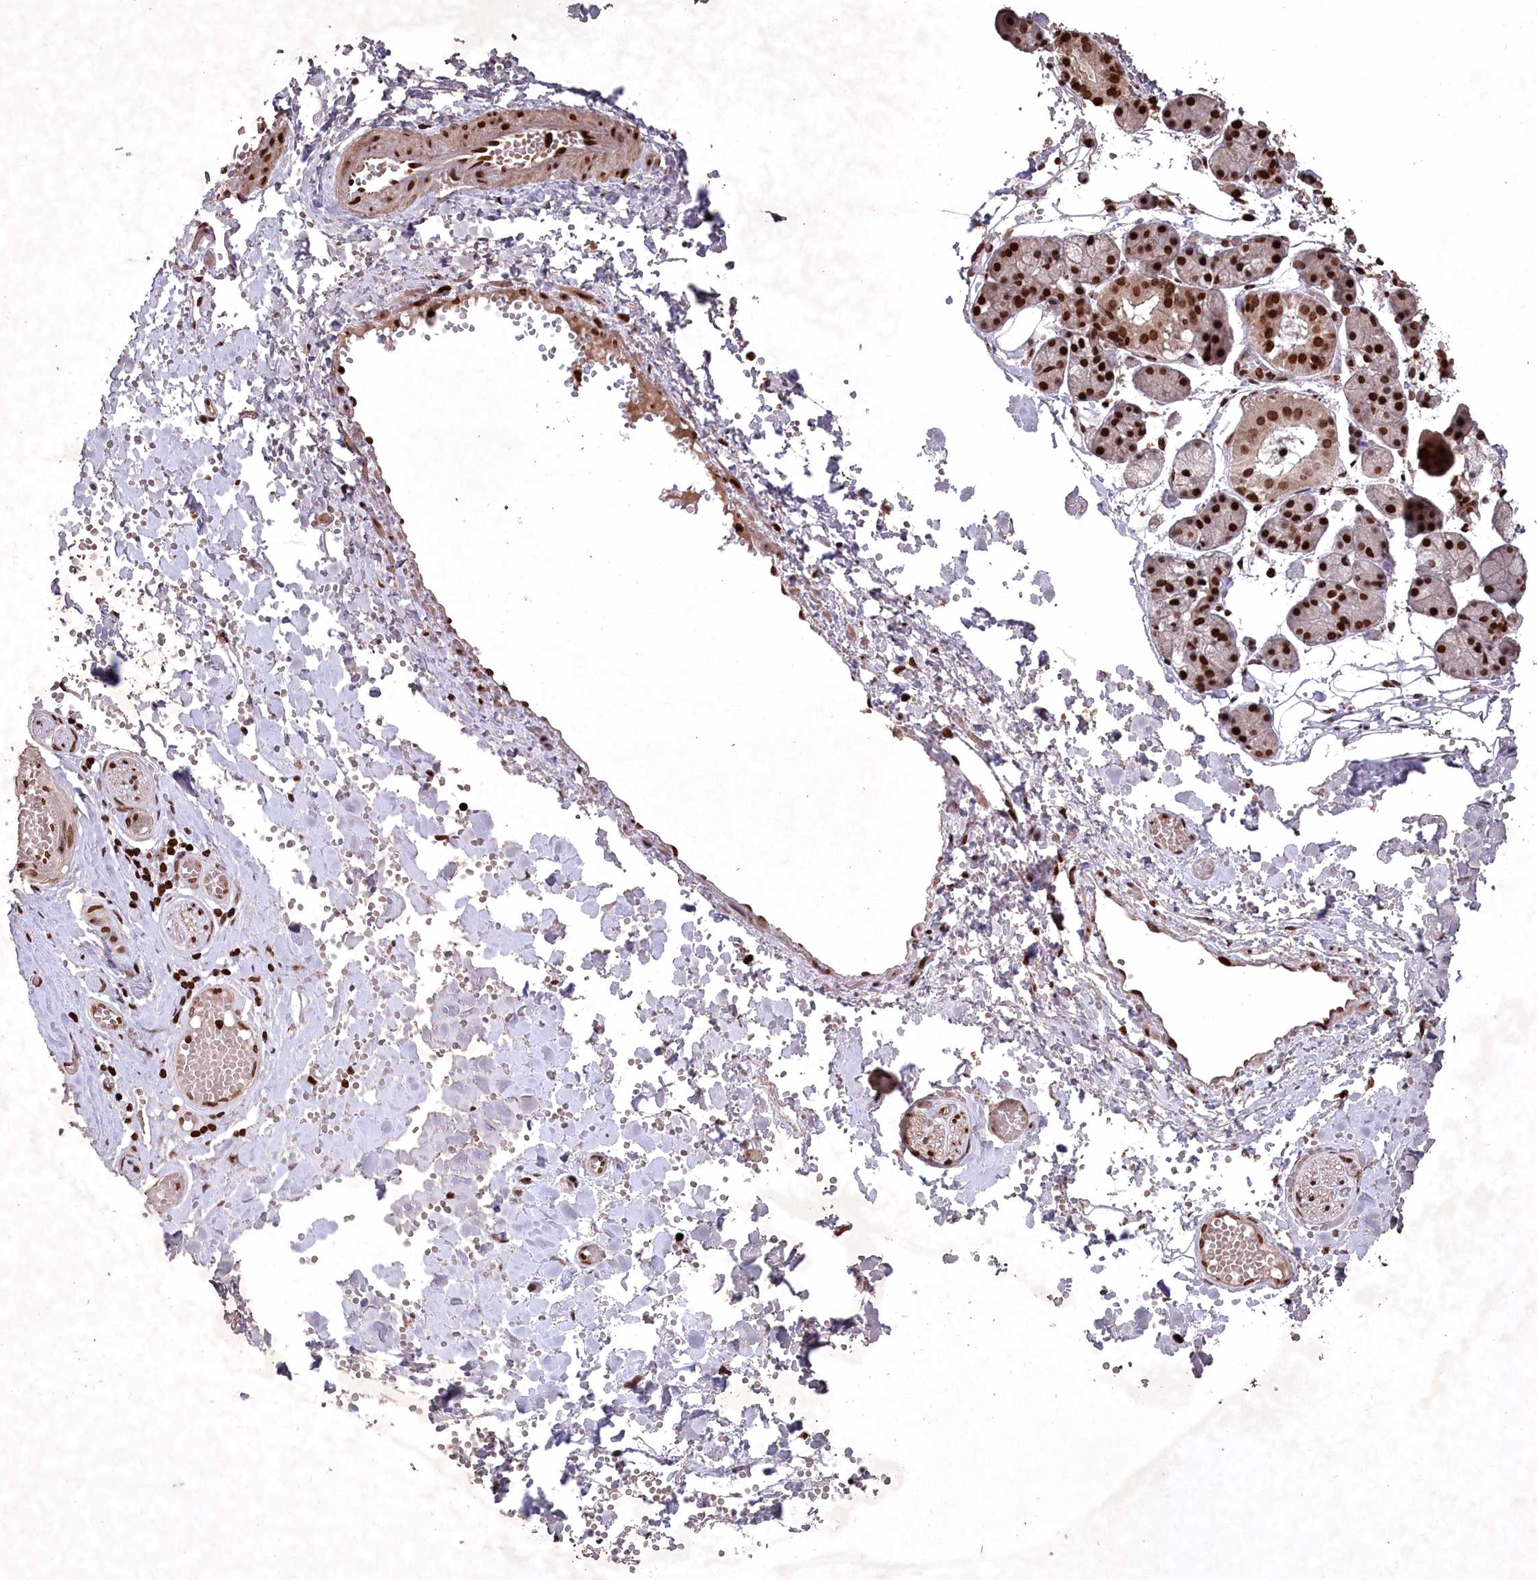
{"staining": {"intensity": "strong", "quantity": "25%-75%", "location": "nuclear"}, "tissue": "salivary gland", "cell_type": "Glandular cells", "image_type": "normal", "snomed": [{"axis": "morphology", "description": "Normal tissue, NOS"}, {"axis": "topography", "description": "Salivary gland"}], "caption": "Benign salivary gland shows strong nuclear positivity in about 25%-75% of glandular cells, visualized by immunohistochemistry.", "gene": "CCSER2", "patient": {"sex": "female", "age": 33}}